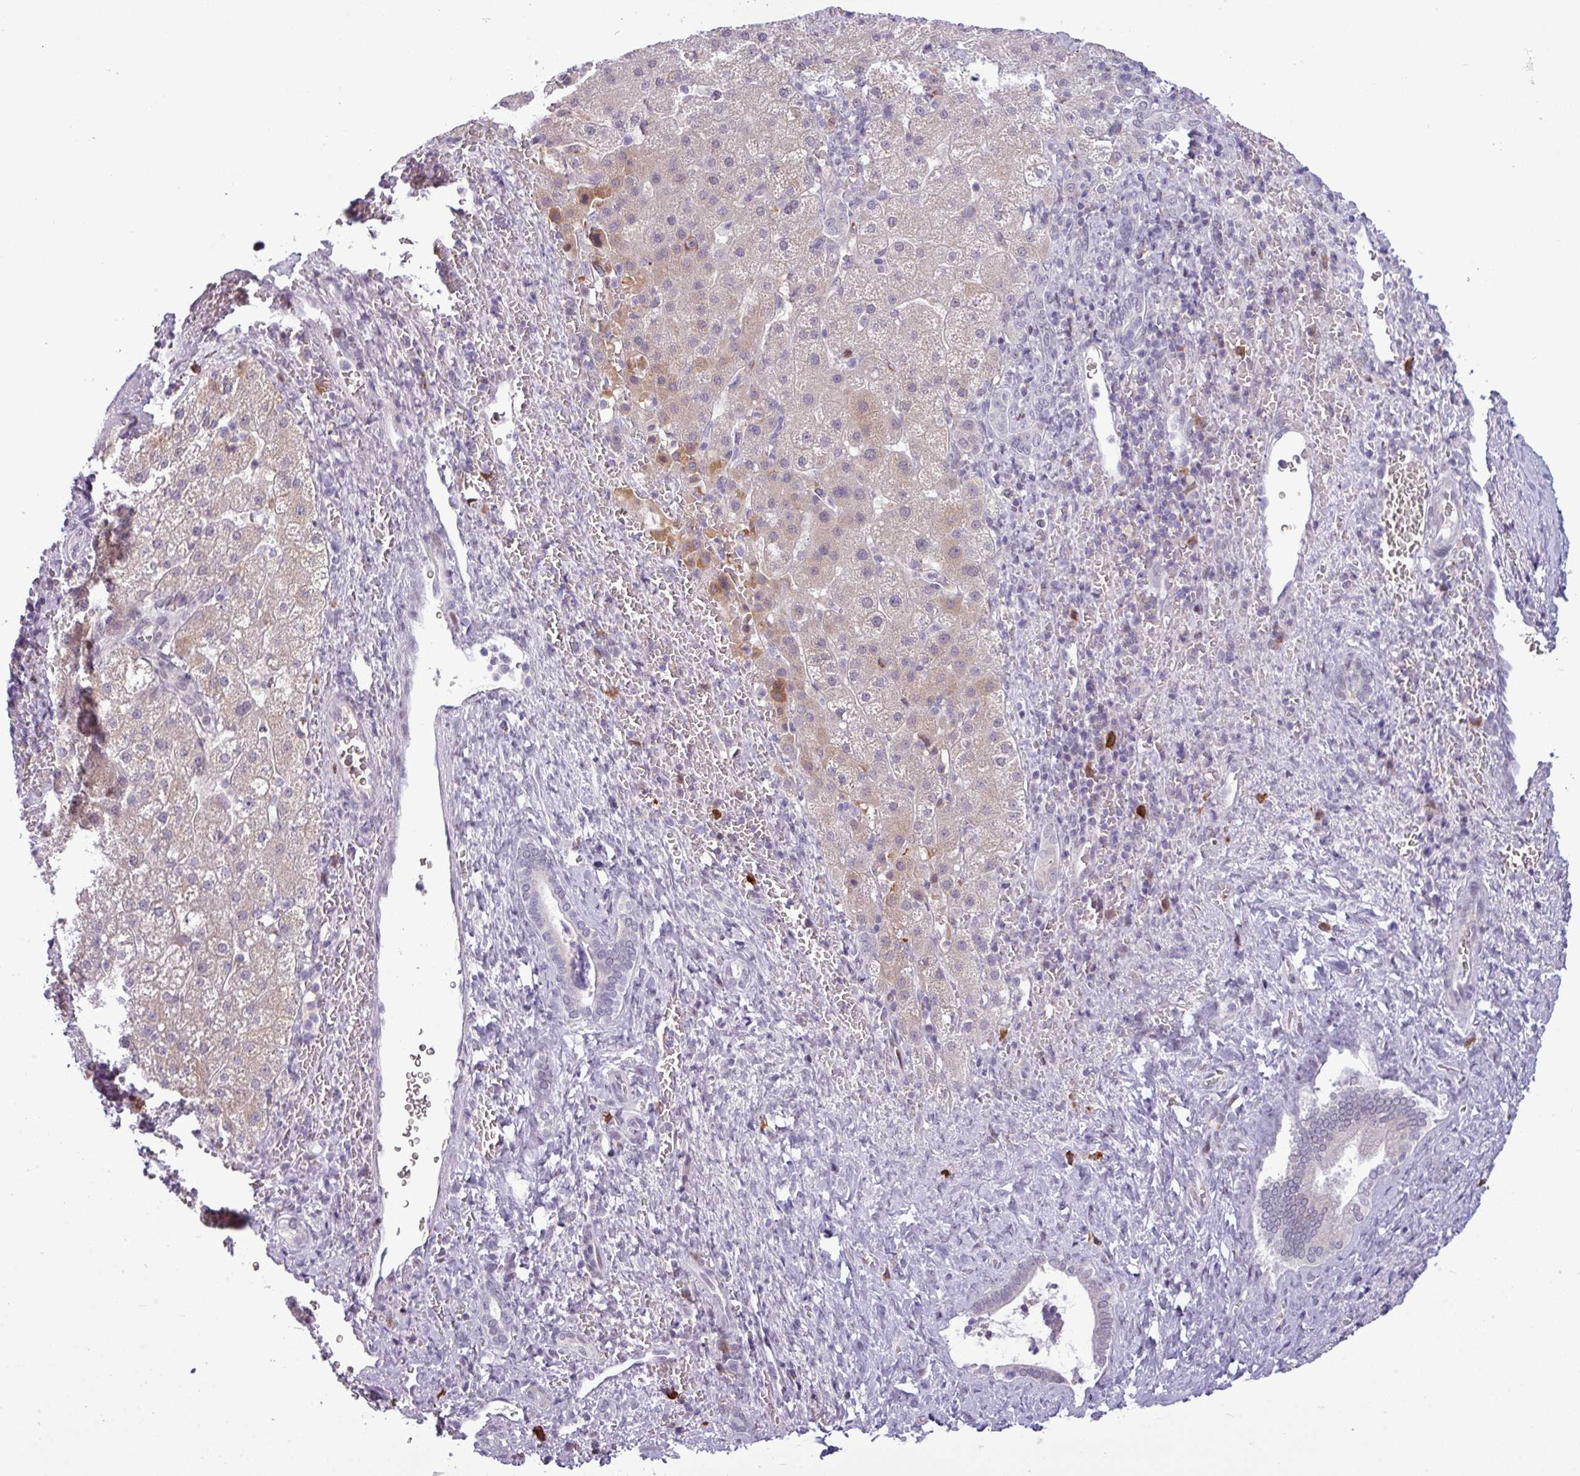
{"staining": {"intensity": "negative", "quantity": "none", "location": "none"}, "tissue": "liver cancer", "cell_type": "Tumor cells", "image_type": "cancer", "snomed": [{"axis": "morphology", "description": "Carcinoma, Hepatocellular, NOS"}, {"axis": "topography", "description": "Liver"}], "caption": "This is a image of immunohistochemistry (IHC) staining of liver cancer, which shows no expression in tumor cells.", "gene": "SLC66A2", "patient": {"sex": "male", "age": 57}}